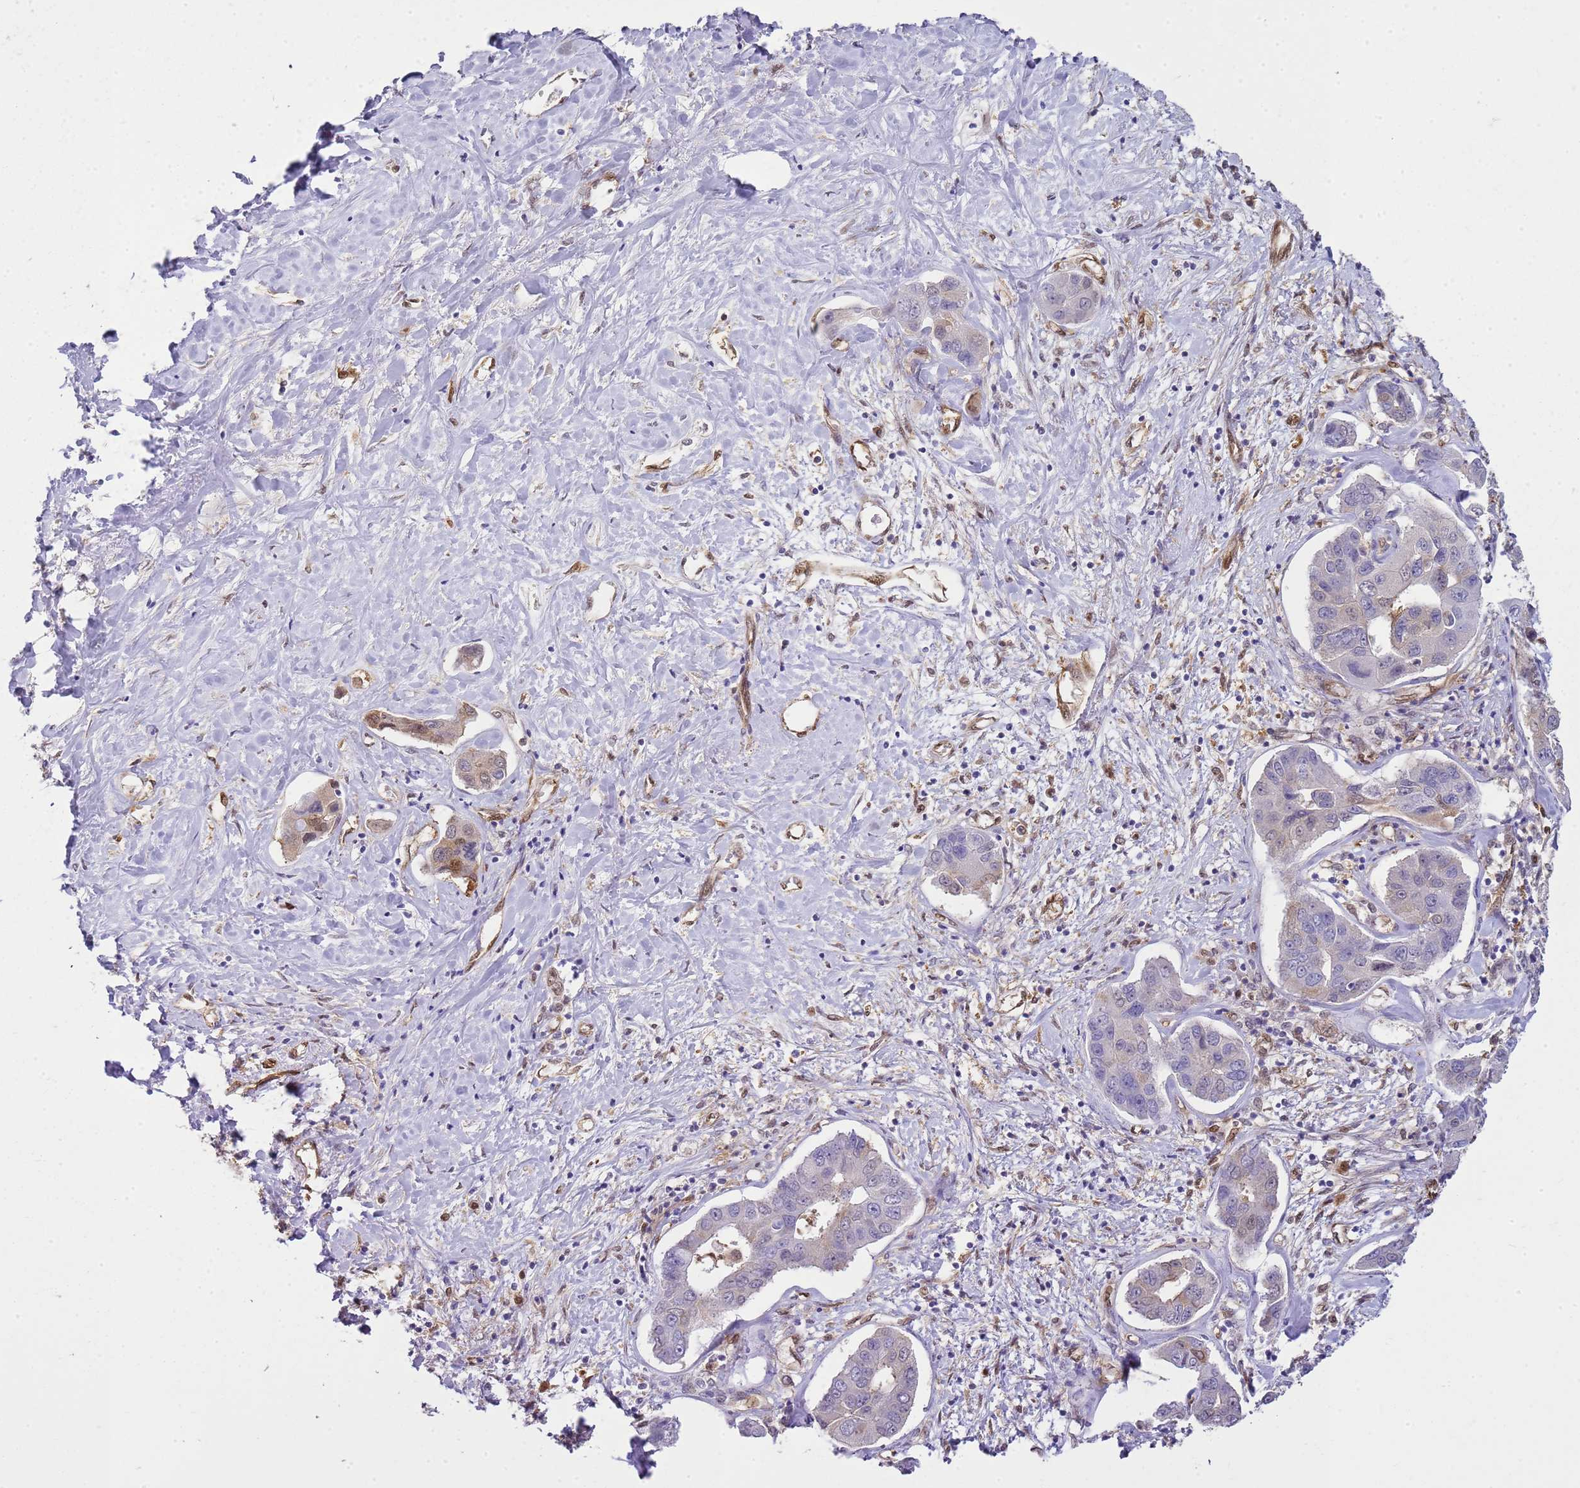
{"staining": {"intensity": "weak", "quantity": "<25%", "location": "cytoplasmic/membranous"}, "tissue": "liver cancer", "cell_type": "Tumor cells", "image_type": "cancer", "snomed": [{"axis": "morphology", "description": "Cholangiocarcinoma"}, {"axis": "topography", "description": "Liver"}], "caption": "Immunohistochemical staining of human liver cancer reveals no significant staining in tumor cells.", "gene": "YWHAE", "patient": {"sex": "male", "age": 59}}